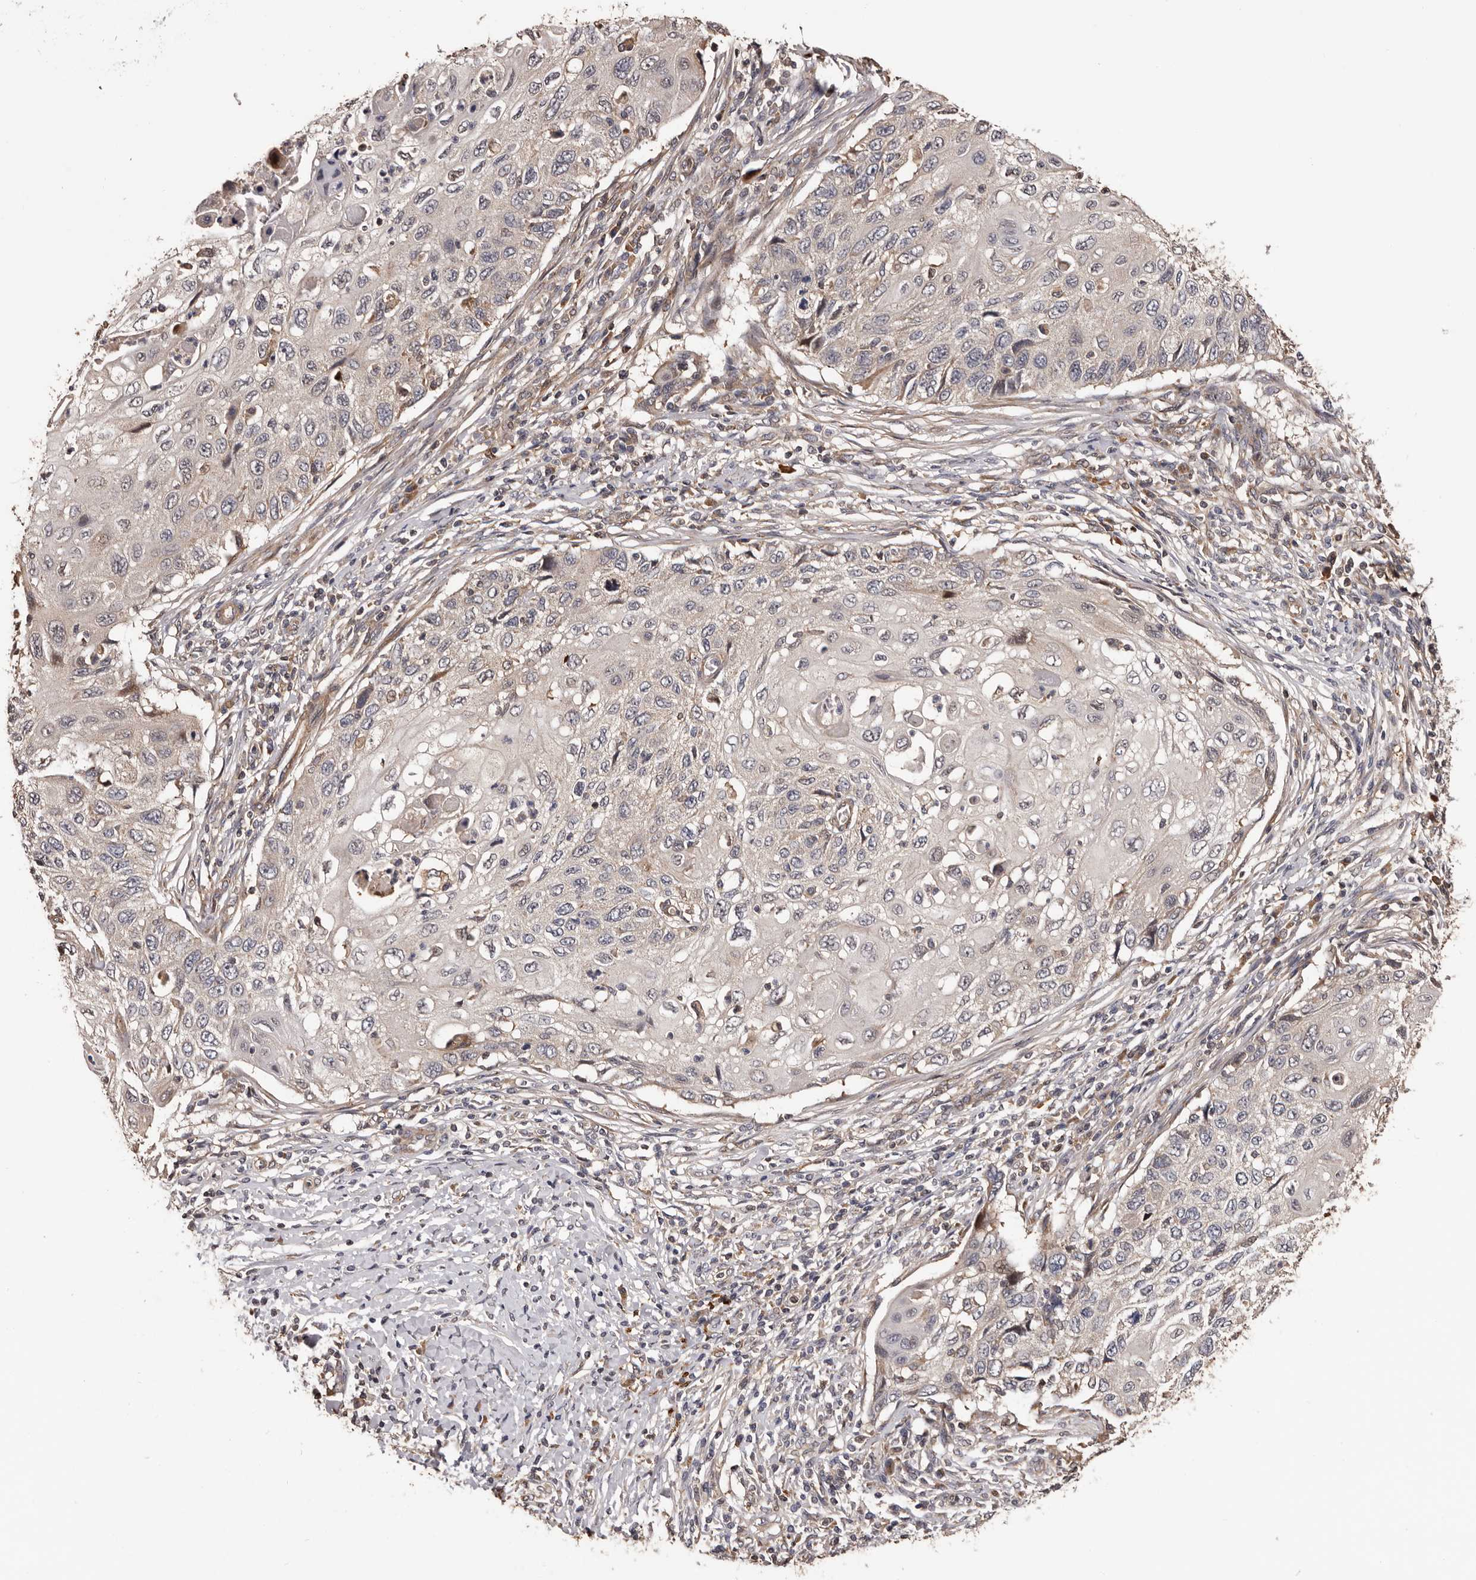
{"staining": {"intensity": "negative", "quantity": "none", "location": "none"}, "tissue": "cervical cancer", "cell_type": "Tumor cells", "image_type": "cancer", "snomed": [{"axis": "morphology", "description": "Squamous cell carcinoma, NOS"}, {"axis": "topography", "description": "Cervix"}], "caption": "The image reveals no significant positivity in tumor cells of cervical cancer.", "gene": "ADAMTS2", "patient": {"sex": "female", "age": 70}}